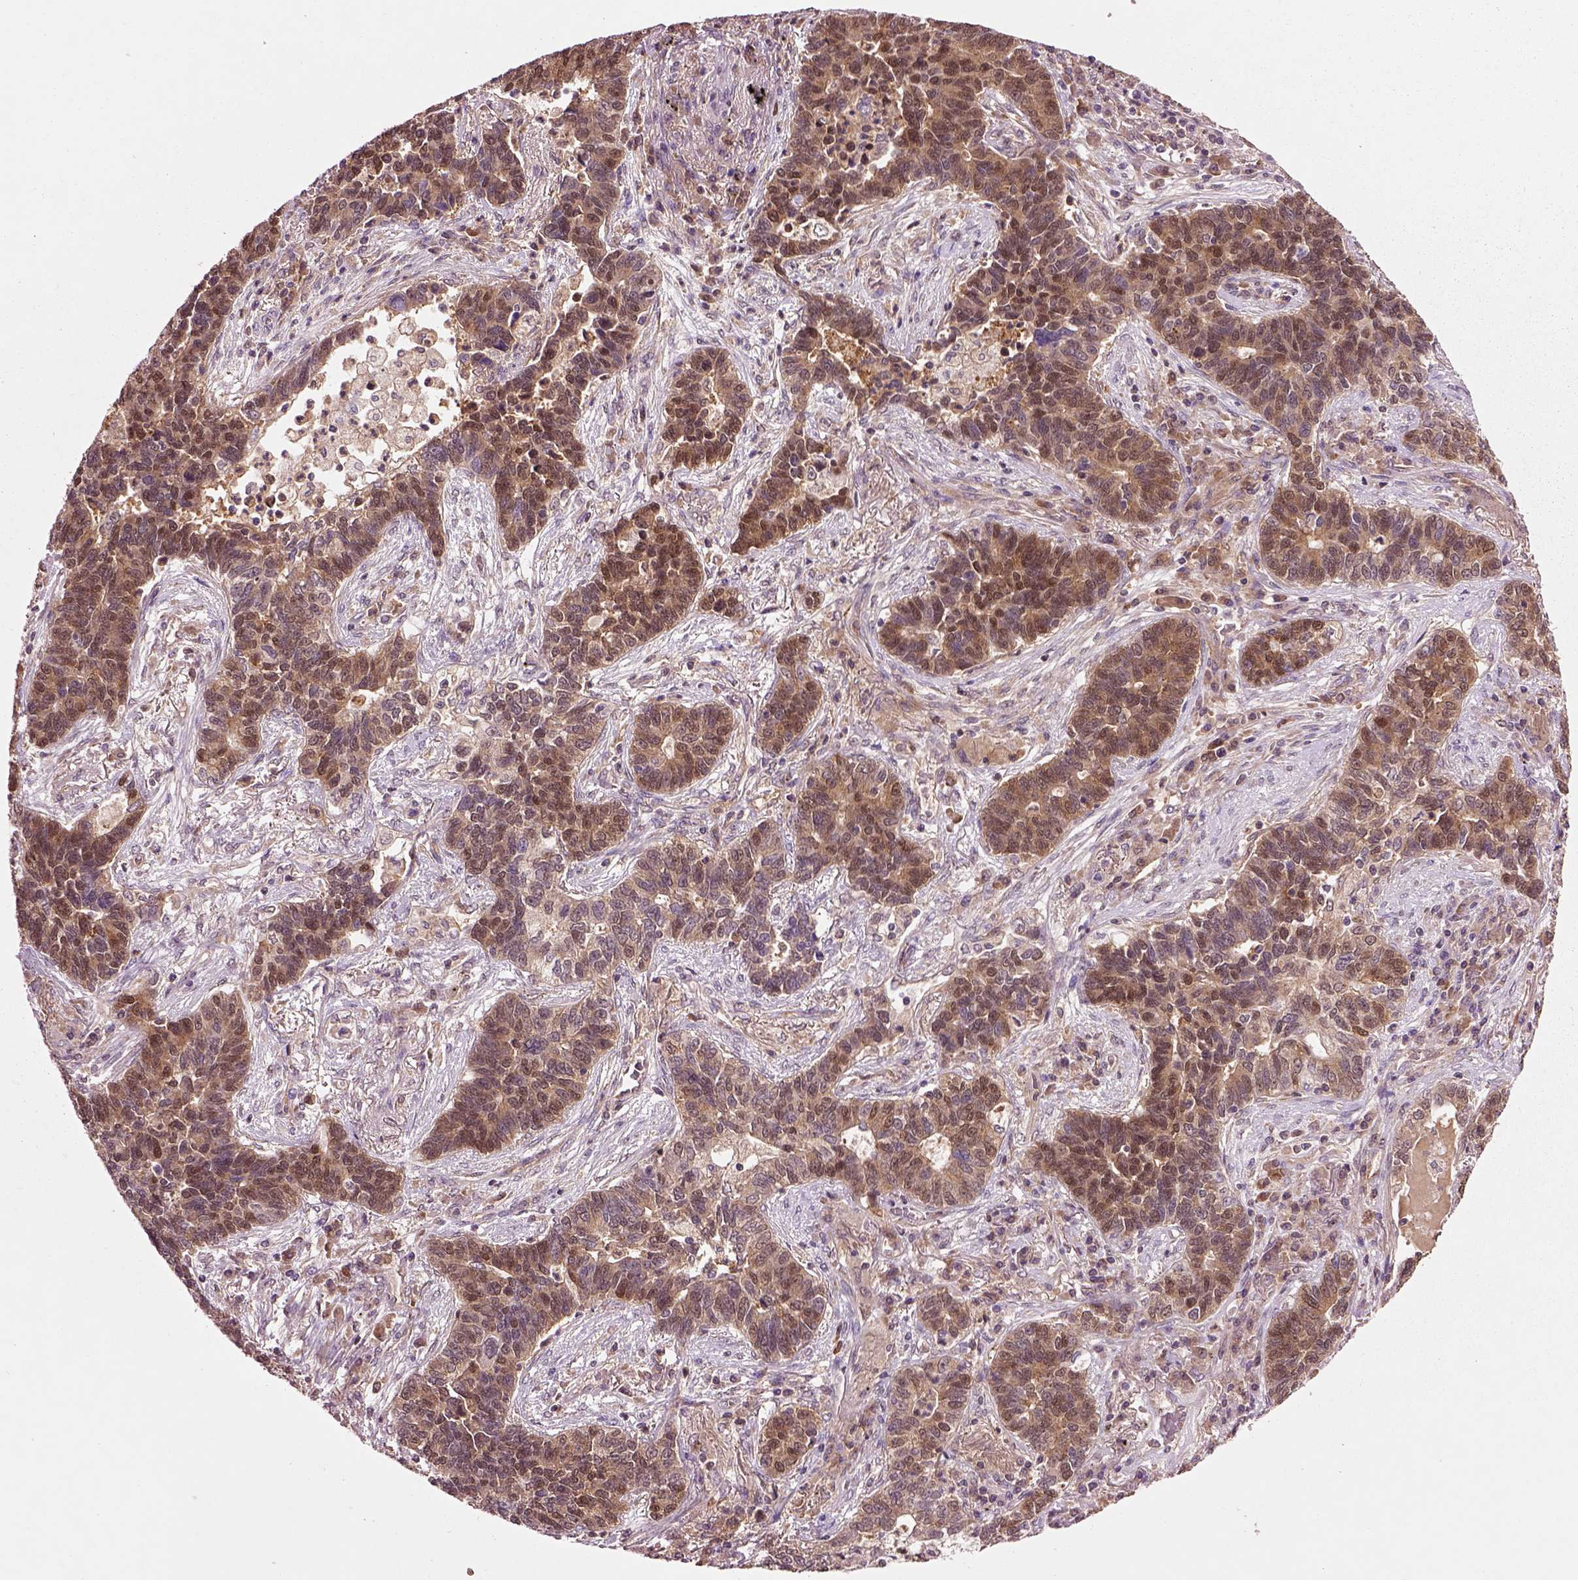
{"staining": {"intensity": "moderate", "quantity": ">75%", "location": "cytoplasmic/membranous"}, "tissue": "lung cancer", "cell_type": "Tumor cells", "image_type": "cancer", "snomed": [{"axis": "morphology", "description": "Adenocarcinoma, NOS"}, {"axis": "topography", "description": "Lung"}], "caption": "A medium amount of moderate cytoplasmic/membranous expression is appreciated in about >75% of tumor cells in lung adenocarcinoma tissue. The staining was performed using DAB, with brown indicating positive protein expression. Nuclei are stained blue with hematoxylin.", "gene": "MDP1", "patient": {"sex": "female", "age": 57}}